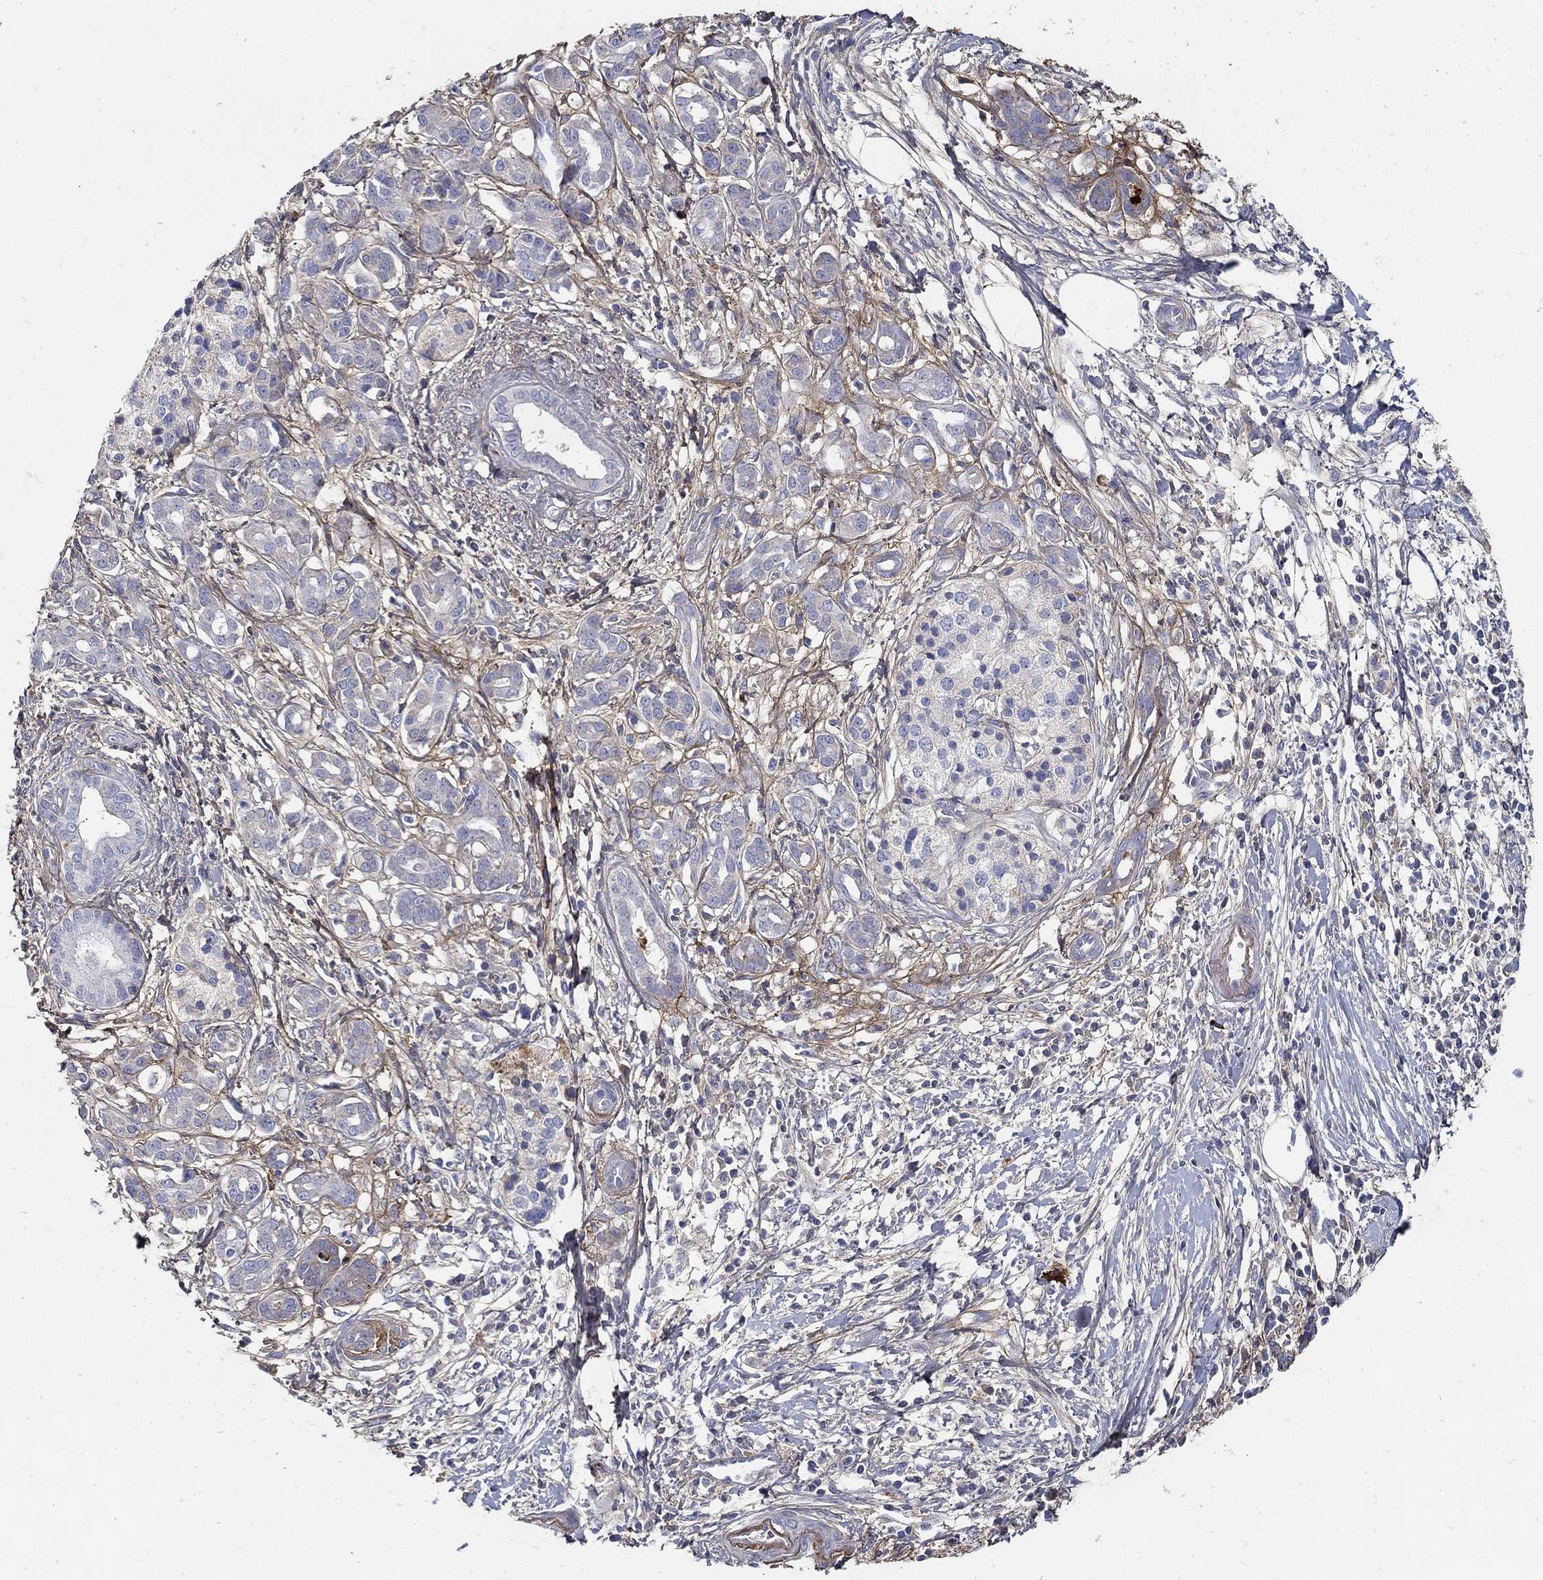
{"staining": {"intensity": "negative", "quantity": "none", "location": "none"}, "tissue": "pancreatic cancer", "cell_type": "Tumor cells", "image_type": "cancer", "snomed": [{"axis": "morphology", "description": "Adenocarcinoma, NOS"}, {"axis": "topography", "description": "Pancreas"}], "caption": "This is a image of immunohistochemistry (IHC) staining of adenocarcinoma (pancreatic), which shows no positivity in tumor cells.", "gene": "TGFBI", "patient": {"sex": "male", "age": 72}}